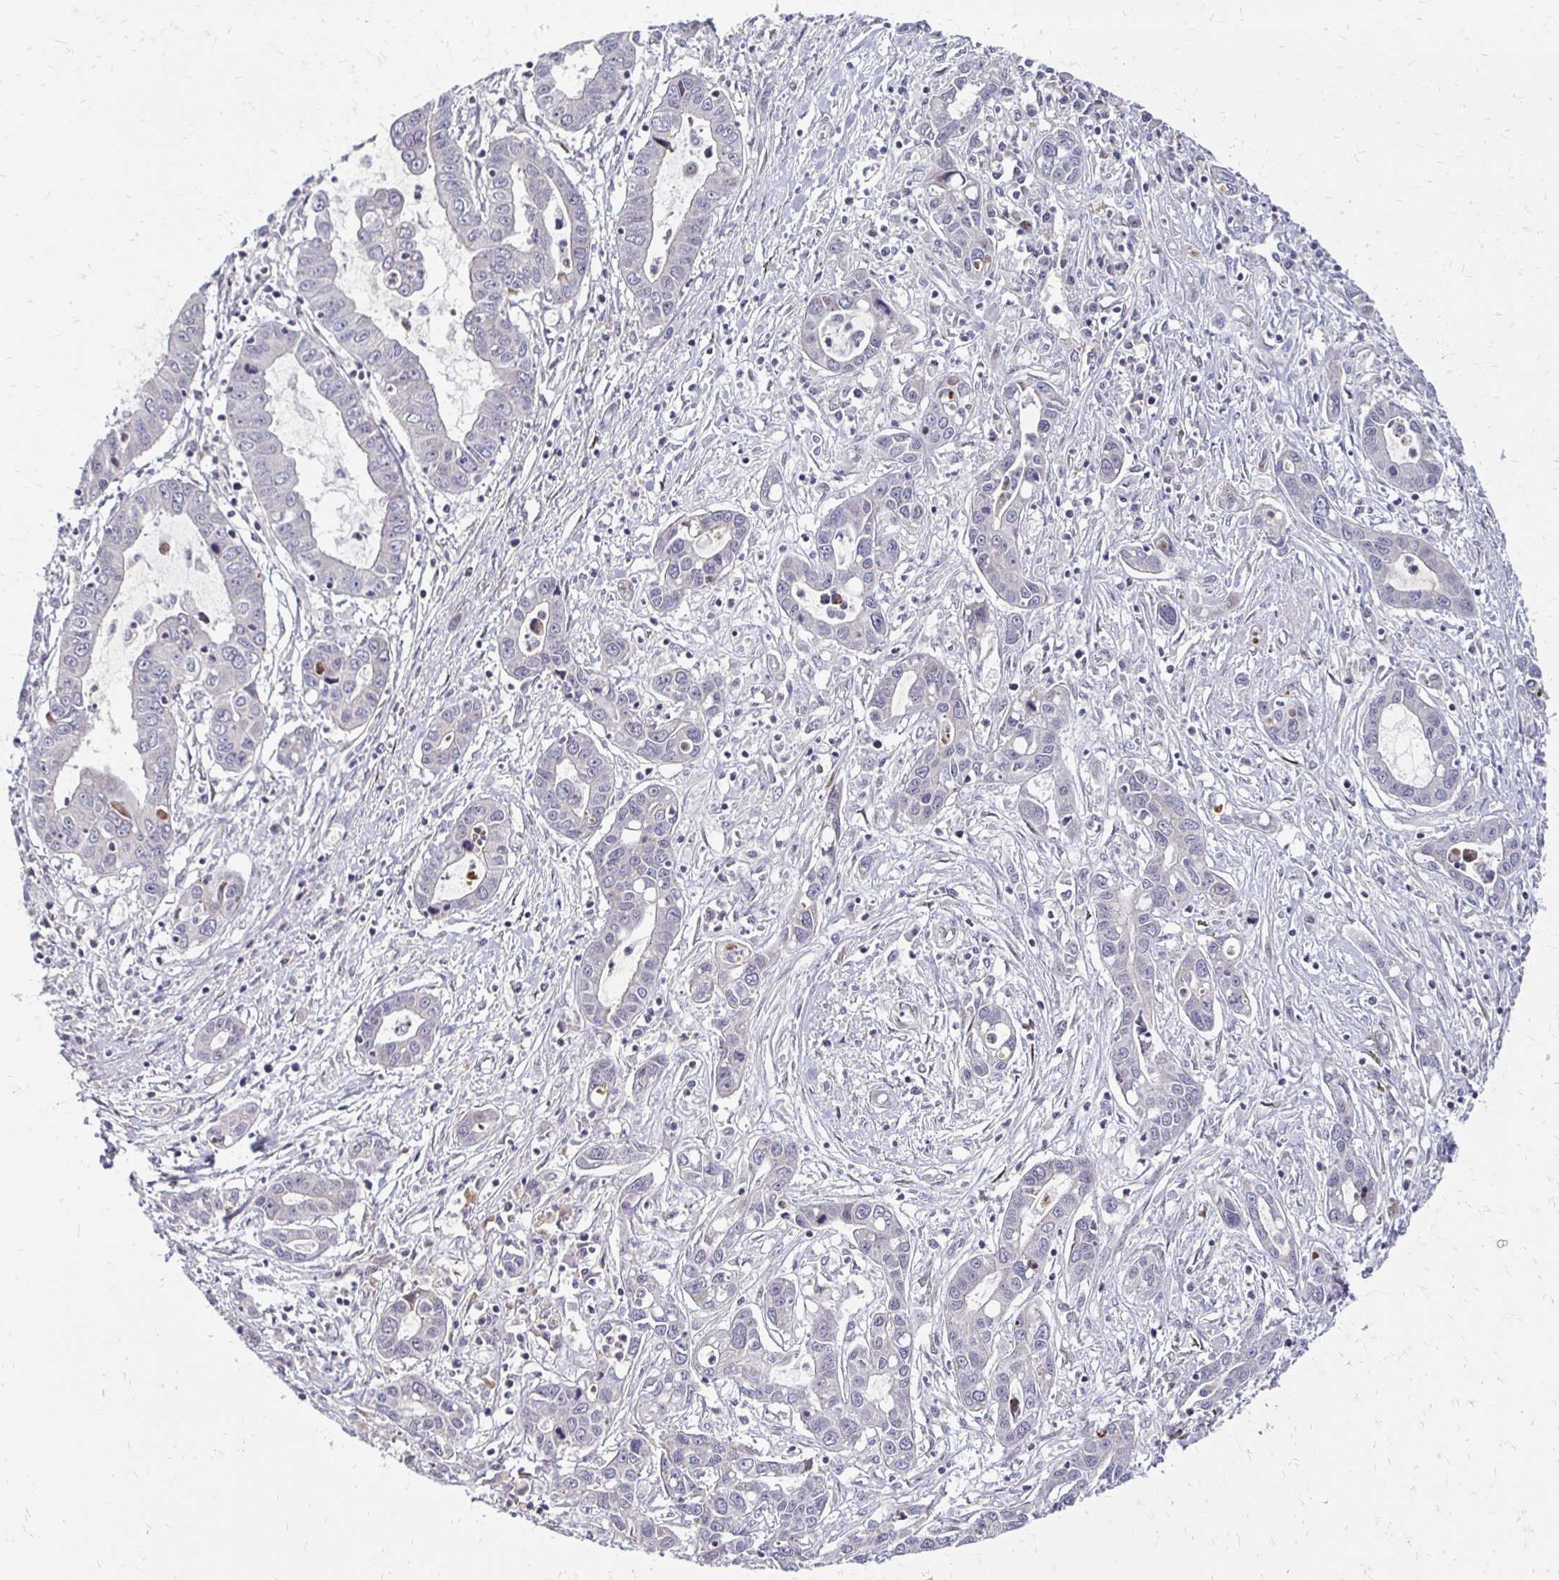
{"staining": {"intensity": "negative", "quantity": "none", "location": "none"}, "tissue": "liver cancer", "cell_type": "Tumor cells", "image_type": "cancer", "snomed": [{"axis": "morphology", "description": "Cholangiocarcinoma"}, {"axis": "topography", "description": "Liver"}], "caption": "The IHC photomicrograph has no significant expression in tumor cells of liver cholangiocarcinoma tissue. The staining was performed using DAB (3,3'-diaminobenzidine) to visualize the protein expression in brown, while the nuclei were stained in blue with hematoxylin (Magnification: 20x).", "gene": "TRIR", "patient": {"sex": "male", "age": 58}}